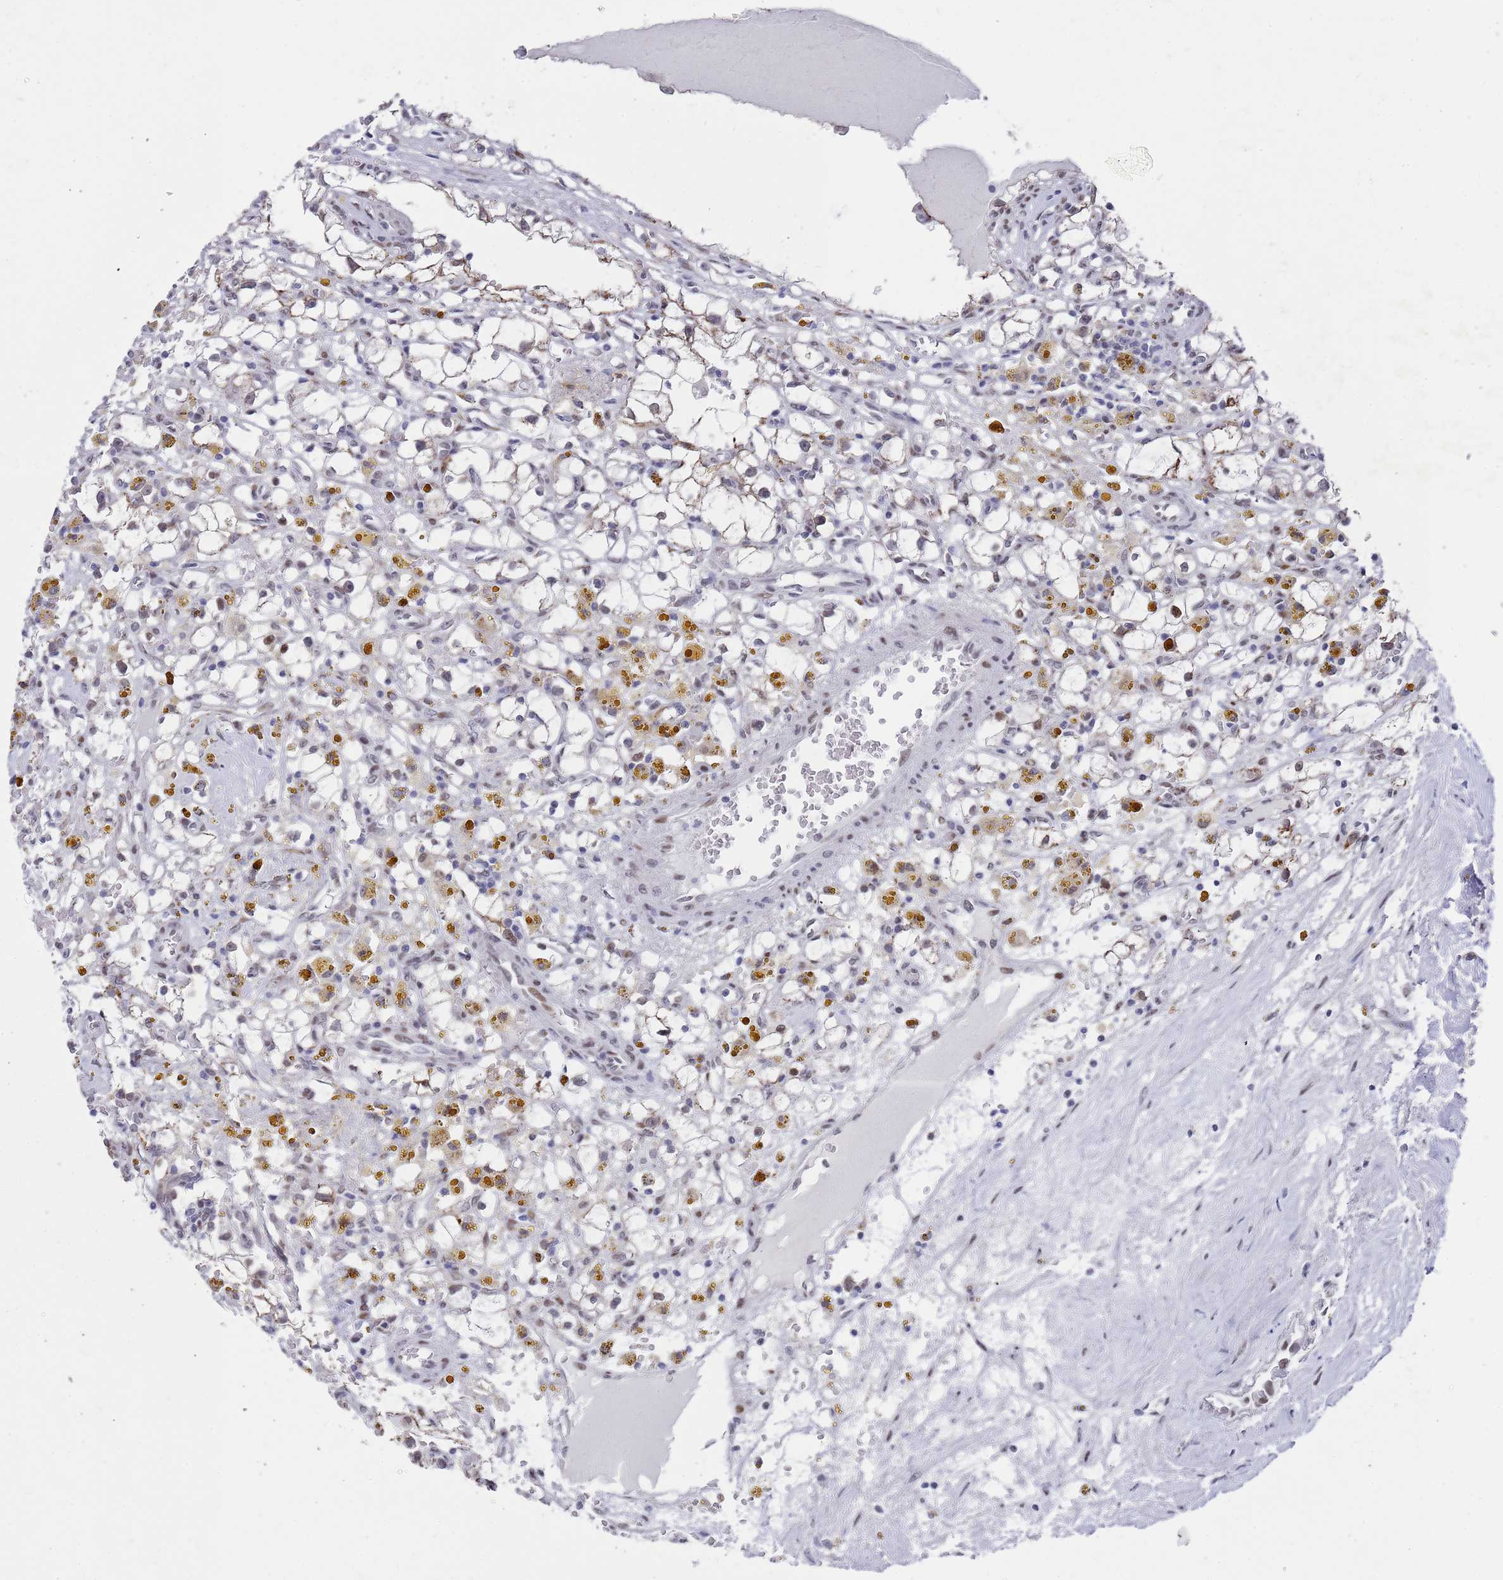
{"staining": {"intensity": "negative", "quantity": "none", "location": "none"}, "tissue": "renal cancer", "cell_type": "Tumor cells", "image_type": "cancer", "snomed": [{"axis": "morphology", "description": "Adenocarcinoma, NOS"}, {"axis": "topography", "description": "Kidney"}], "caption": "DAB (3,3'-diaminobenzidine) immunohistochemical staining of human renal cancer displays no significant staining in tumor cells.", "gene": "COPS6", "patient": {"sex": "male", "age": 56}}